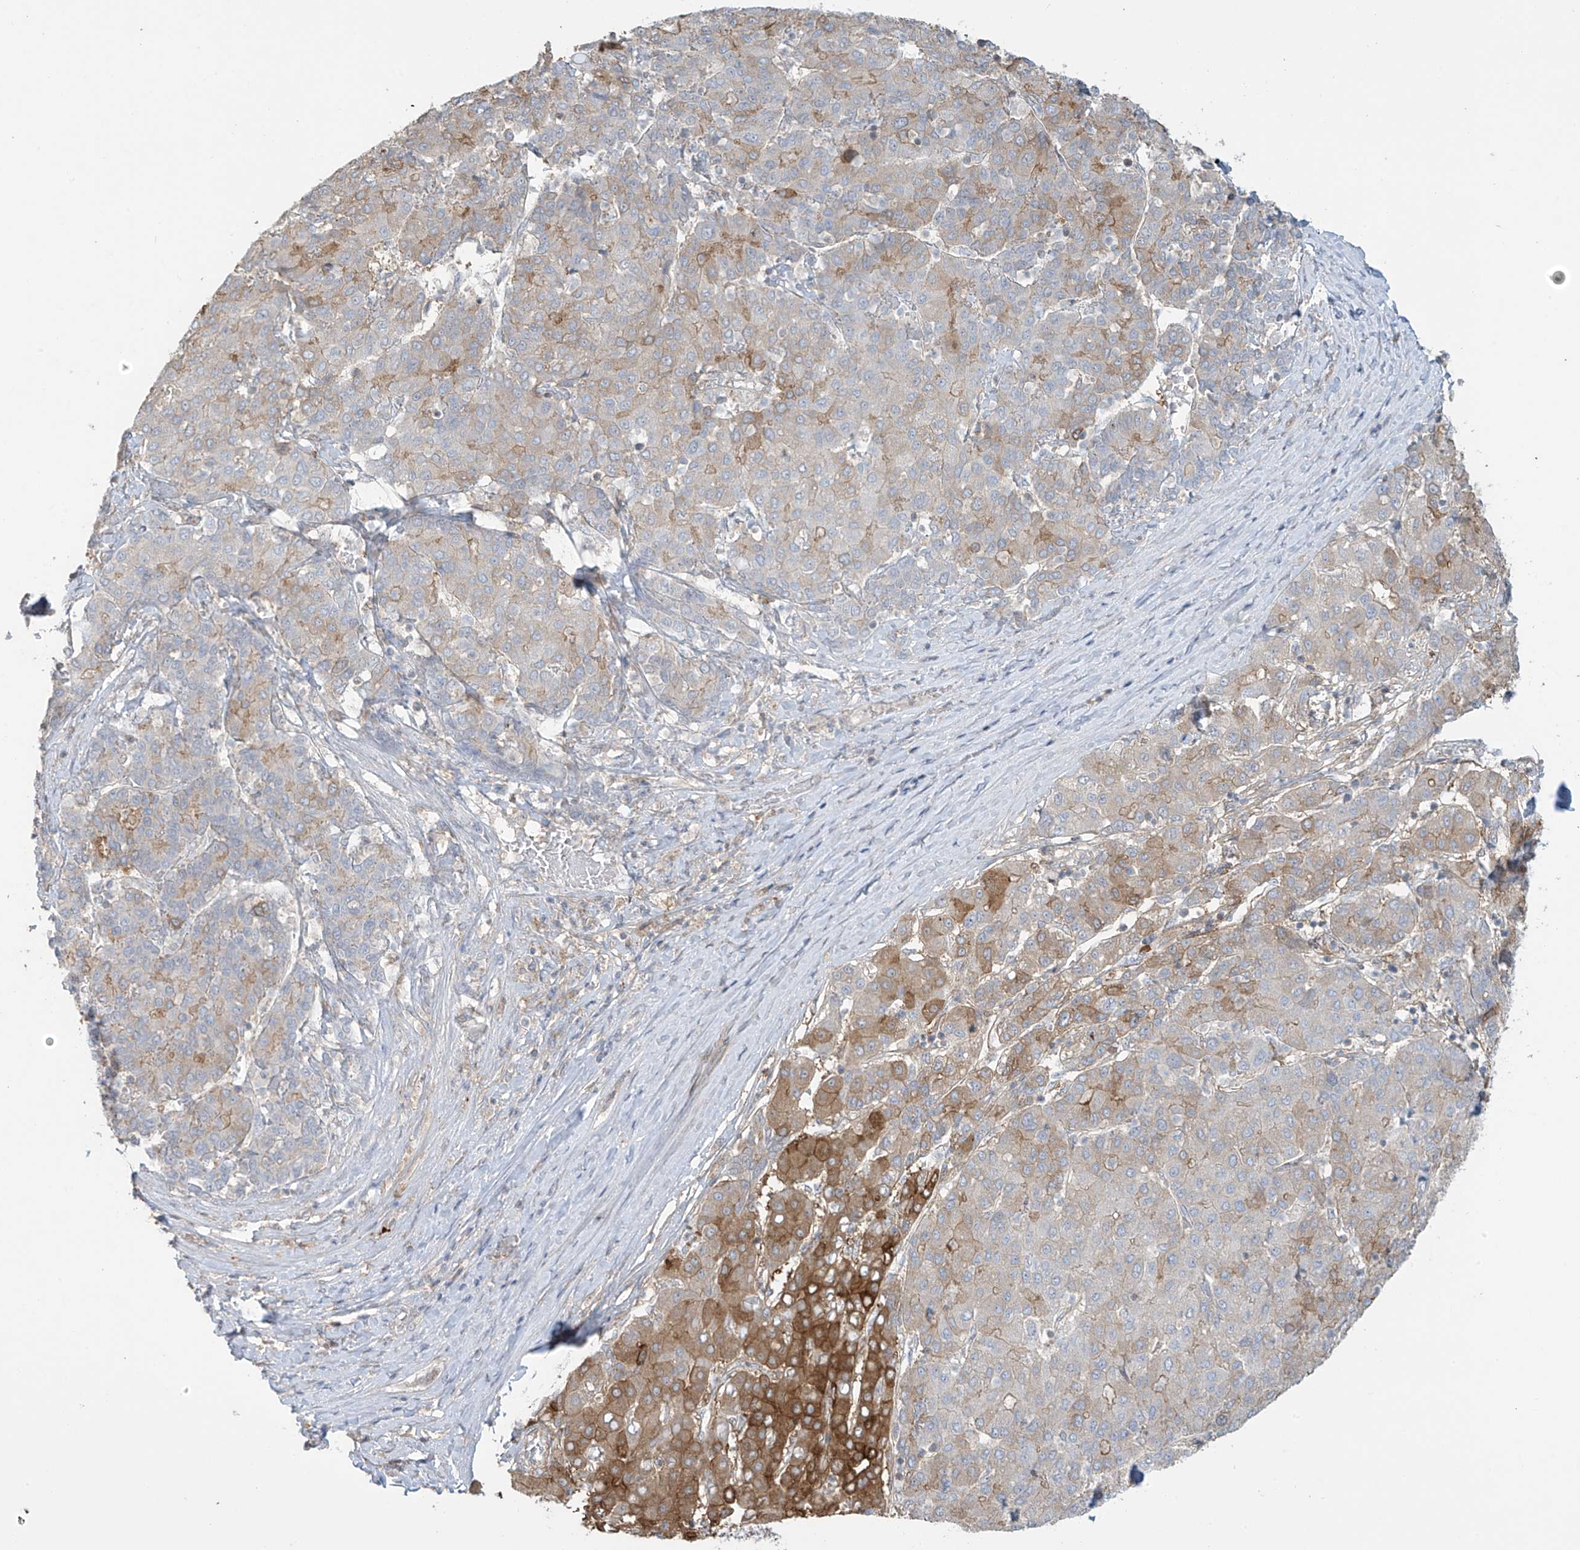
{"staining": {"intensity": "moderate", "quantity": "25%-75%", "location": "cytoplasmic/membranous"}, "tissue": "liver cancer", "cell_type": "Tumor cells", "image_type": "cancer", "snomed": [{"axis": "morphology", "description": "Carcinoma, Hepatocellular, NOS"}, {"axis": "topography", "description": "Liver"}], "caption": "IHC (DAB) staining of liver cancer shows moderate cytoplasmic/membranous protein positivity in about 25%-75% of tumor cells. (DAB = brown stain, brightfield microscopy at high magnification).", "gene": "TAGAP", "patient": {"sex": "male", "age": 65}}